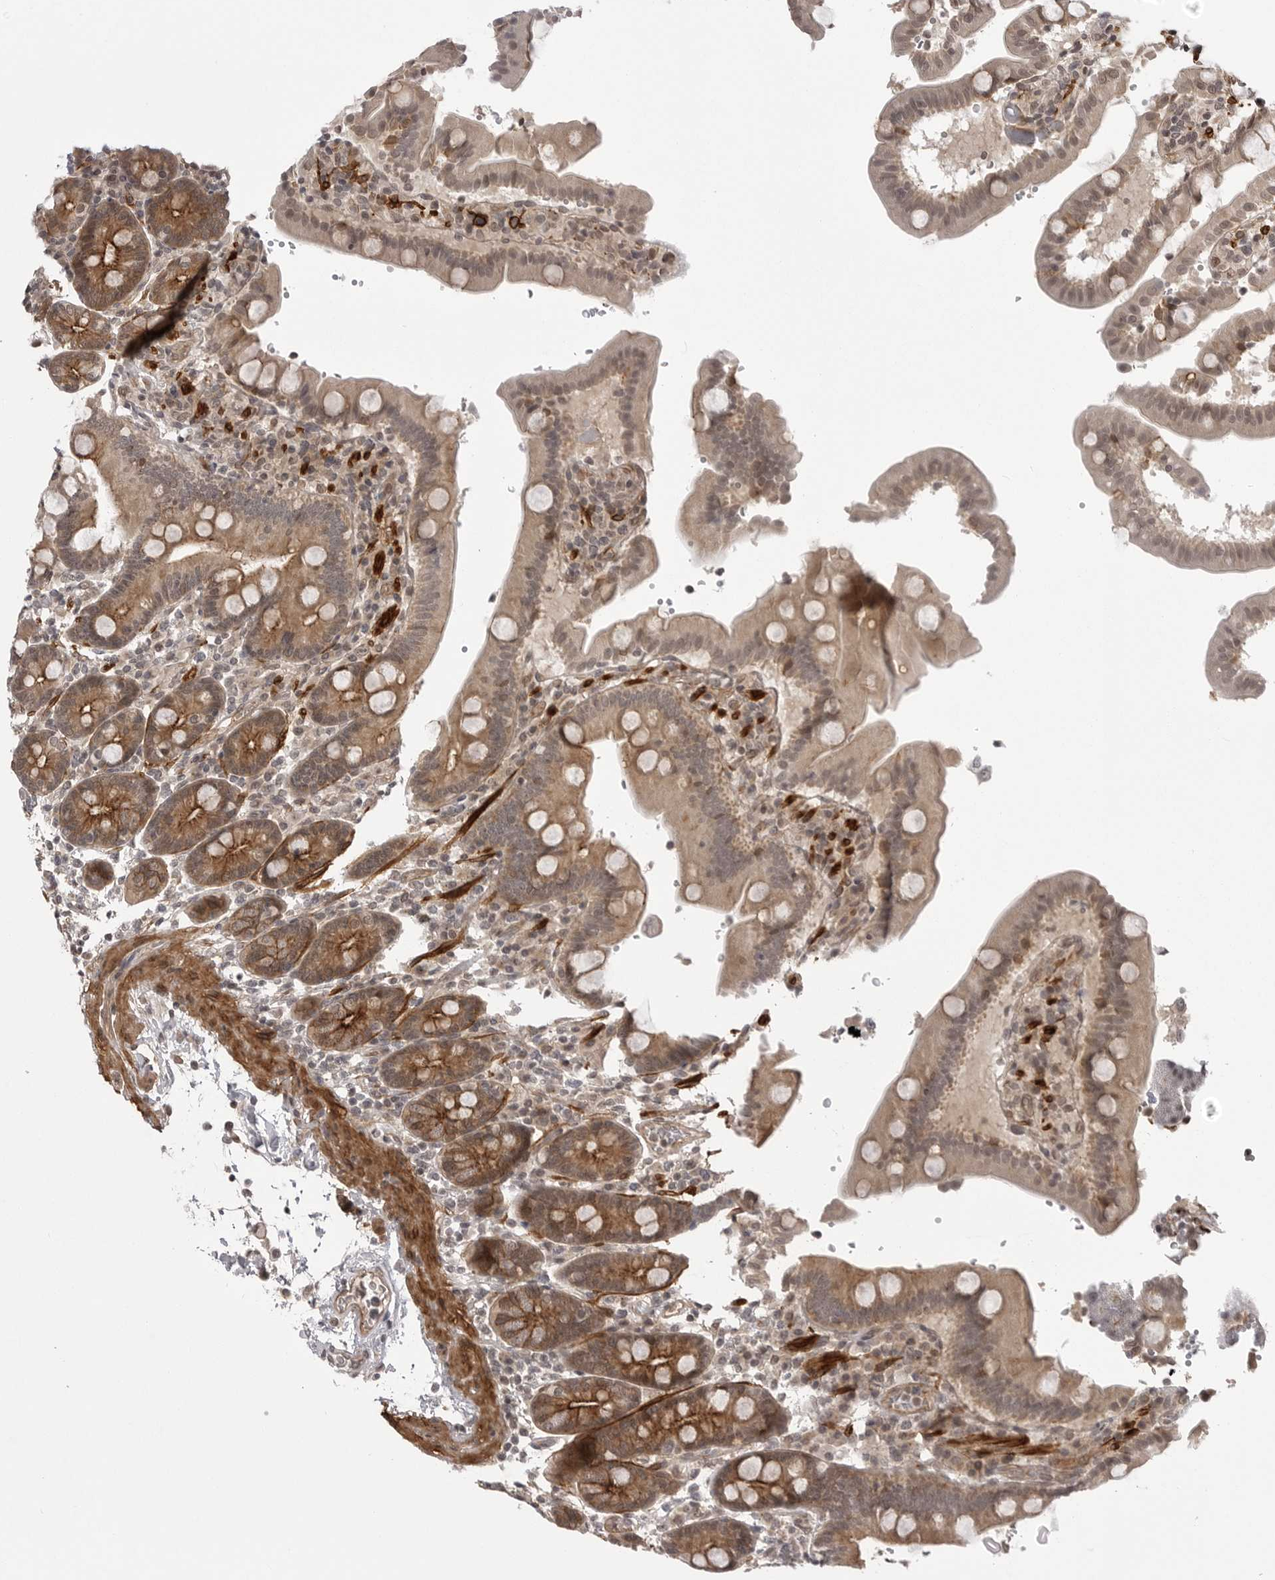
{"staining": {"intensity": "moderate", "quantity": "25%-75%", "location": "cytoplasmic/membranous"}, "tissue": "duodenum", "cell_type": "Glandular cells", "image_type": "normal", "snomed": [{"axis": "morphology", "description": "Normal tissue, NOS"}, {"axis": "topography", "description": "Small intestine, NOS"}], "caption": "A medium amount of moderate cytoplasmic/membranous positivity is identified in approximately 25%-75% of glandular cells in unremarkable duodenum.", "gene": "SORBS1", "patient": {"sex": "female", "age": 71}}